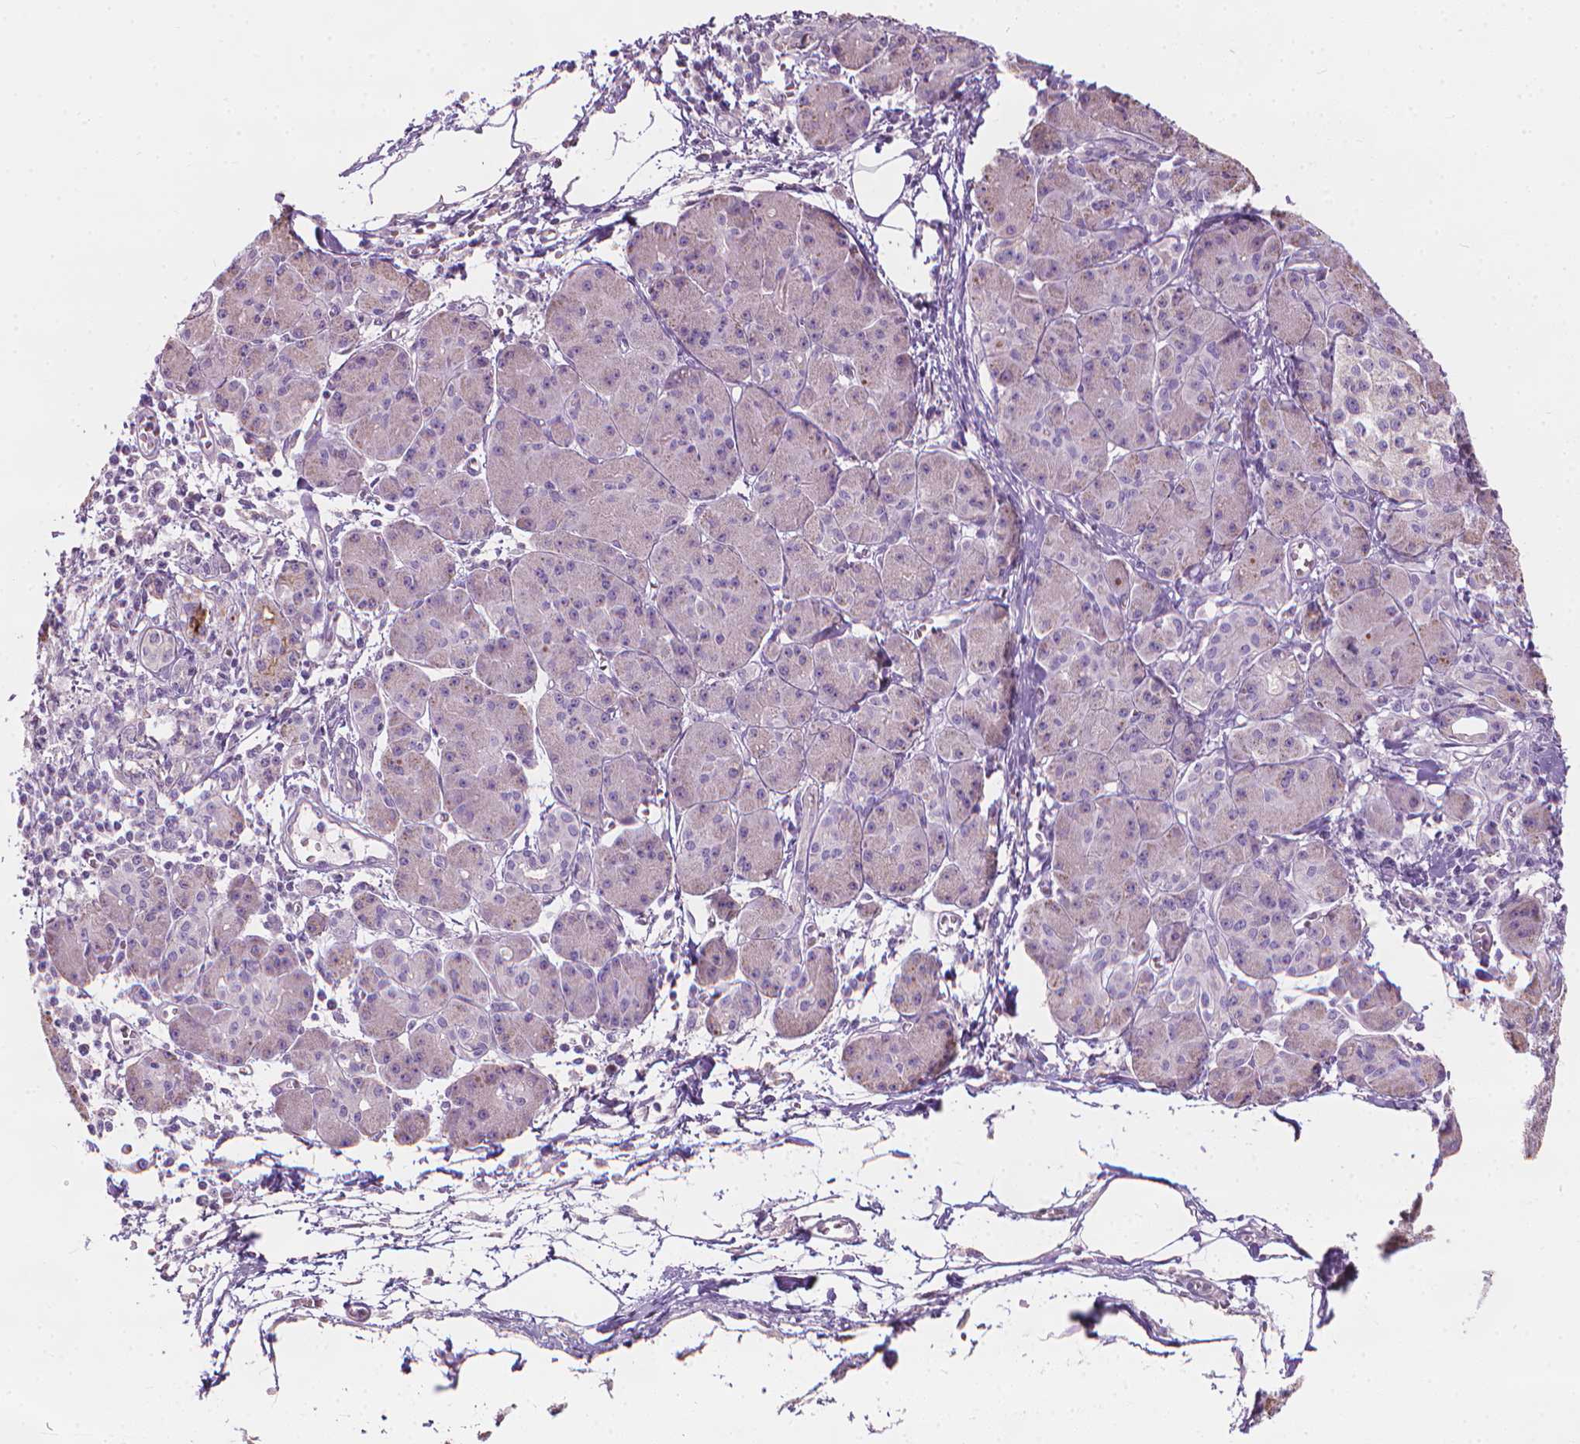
{"staining": {"intensity": "negative", "quantity": "none", "location": "none"}, "tissue": "pancreatic cancer", "cell_type": "Tumor cells", "image_type": "cancer", "snomed": [{"axis": "morphology", "description": "Adenocarcinoma, NOS"}, {"axis": "topography", "description": "Pancreas"}], "caption": "The immunohistochemistry (IHC) micrograph has no significant positivity in tumor cells of pancreatic cancer tissue.", "gene": "GPRC5A", "patient": {"sex": "male", "age": 70}}